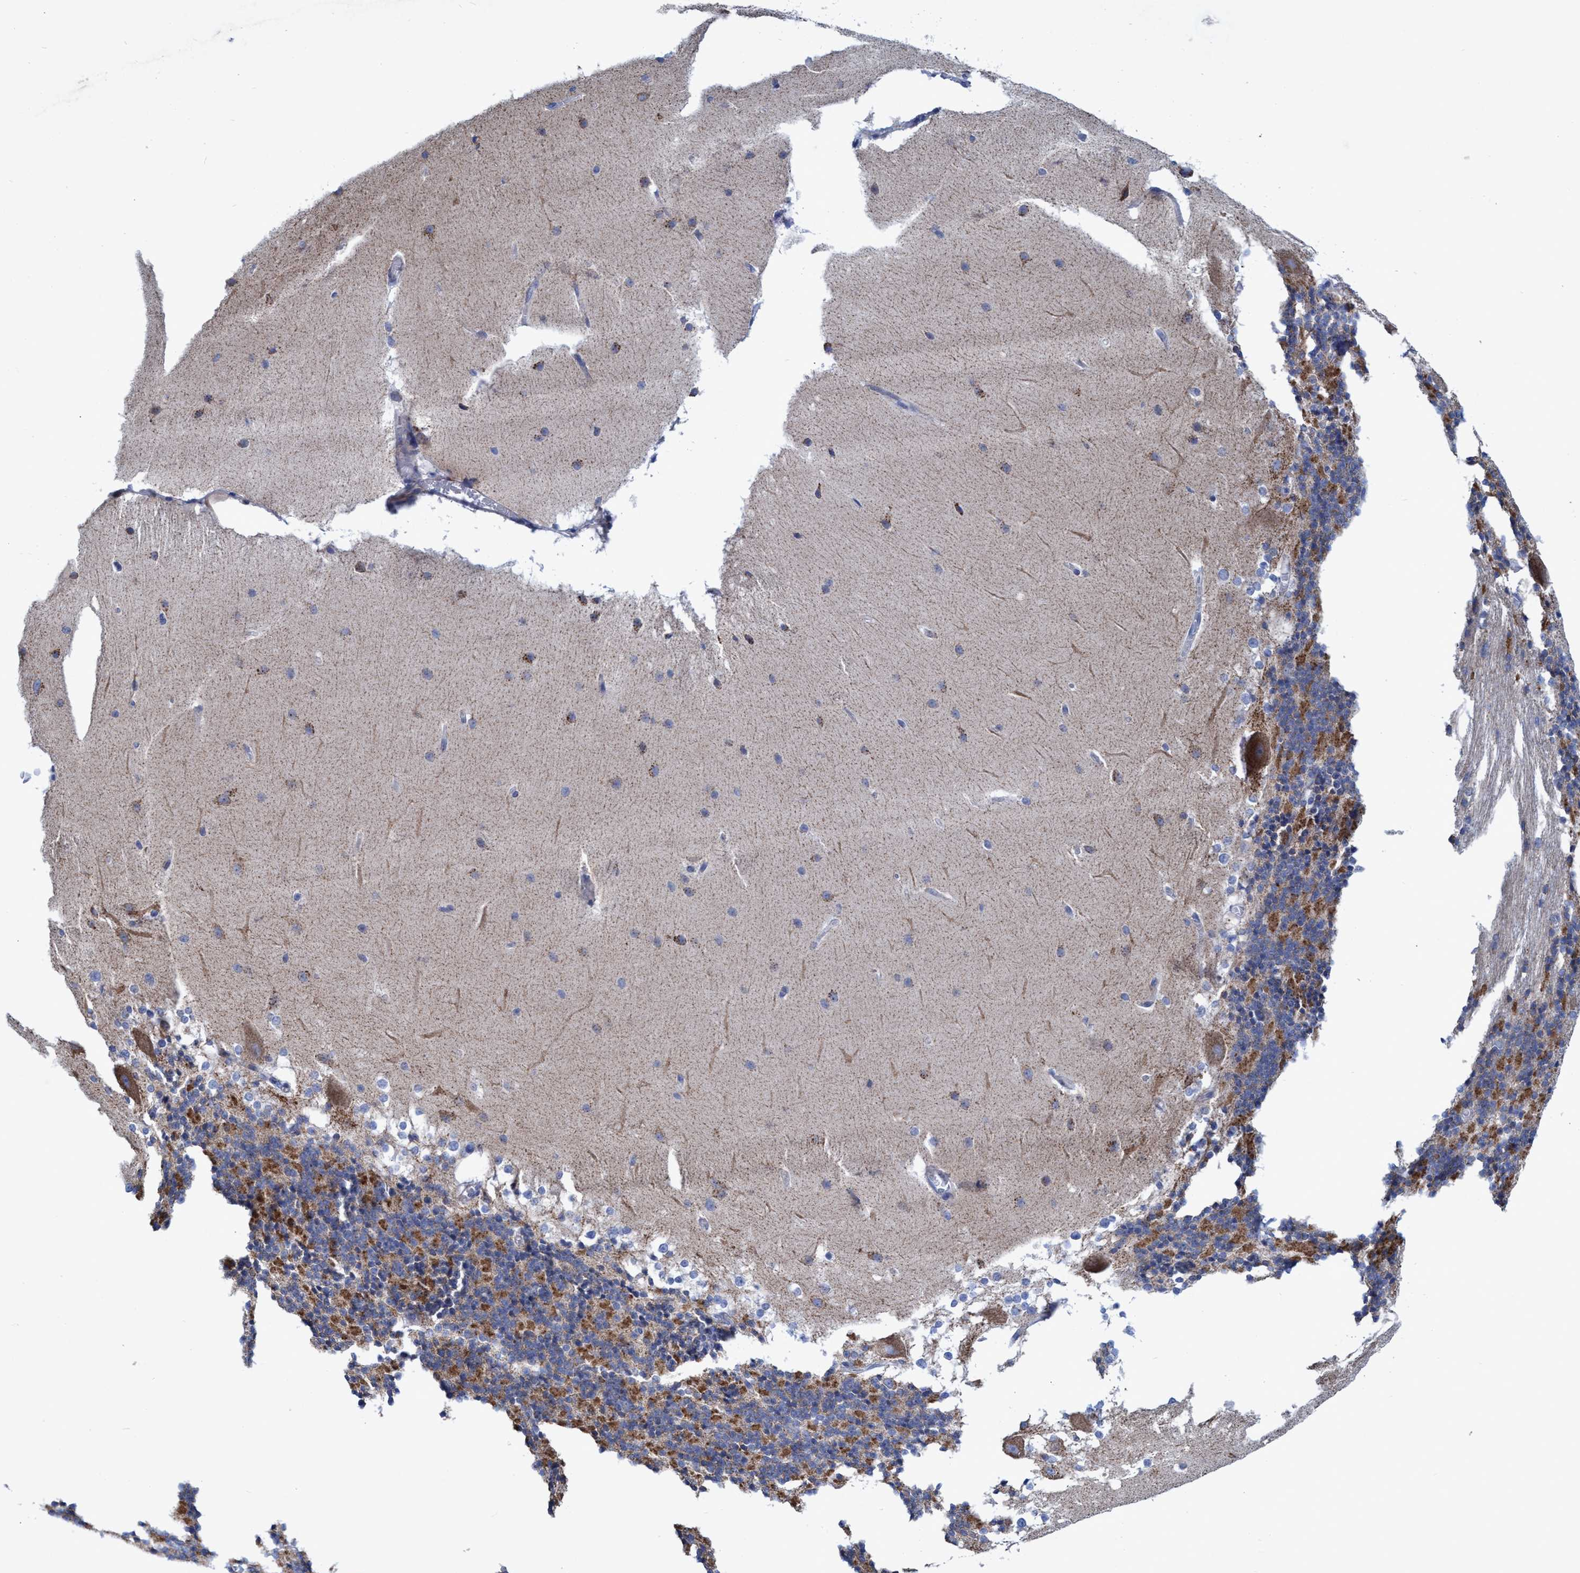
{"staining": {"intensity": "moderate", "quantity": "25%-75%", "location": "cytoplasmic/membranous"}, "tissue": "cerebellum", "cell_type": "Cells in granular layer", "image_type": "normal", "snomed": [{"axis": "morphology", "description": "Normal tissue, NOS"}, {"axis": "topography", "description": "Cerebellum"}], "caption": "Immunohistochemistry of unremarkable cerebellum exhibits medium levels of moderate cytoplasmic/membranous positivity in approximately 25%-75% of cells in granular layer. (IHC, brightfield microscopy, high magnification).", "gene": "ZNF750", "patient": {"sex": "female", "age": 19}}